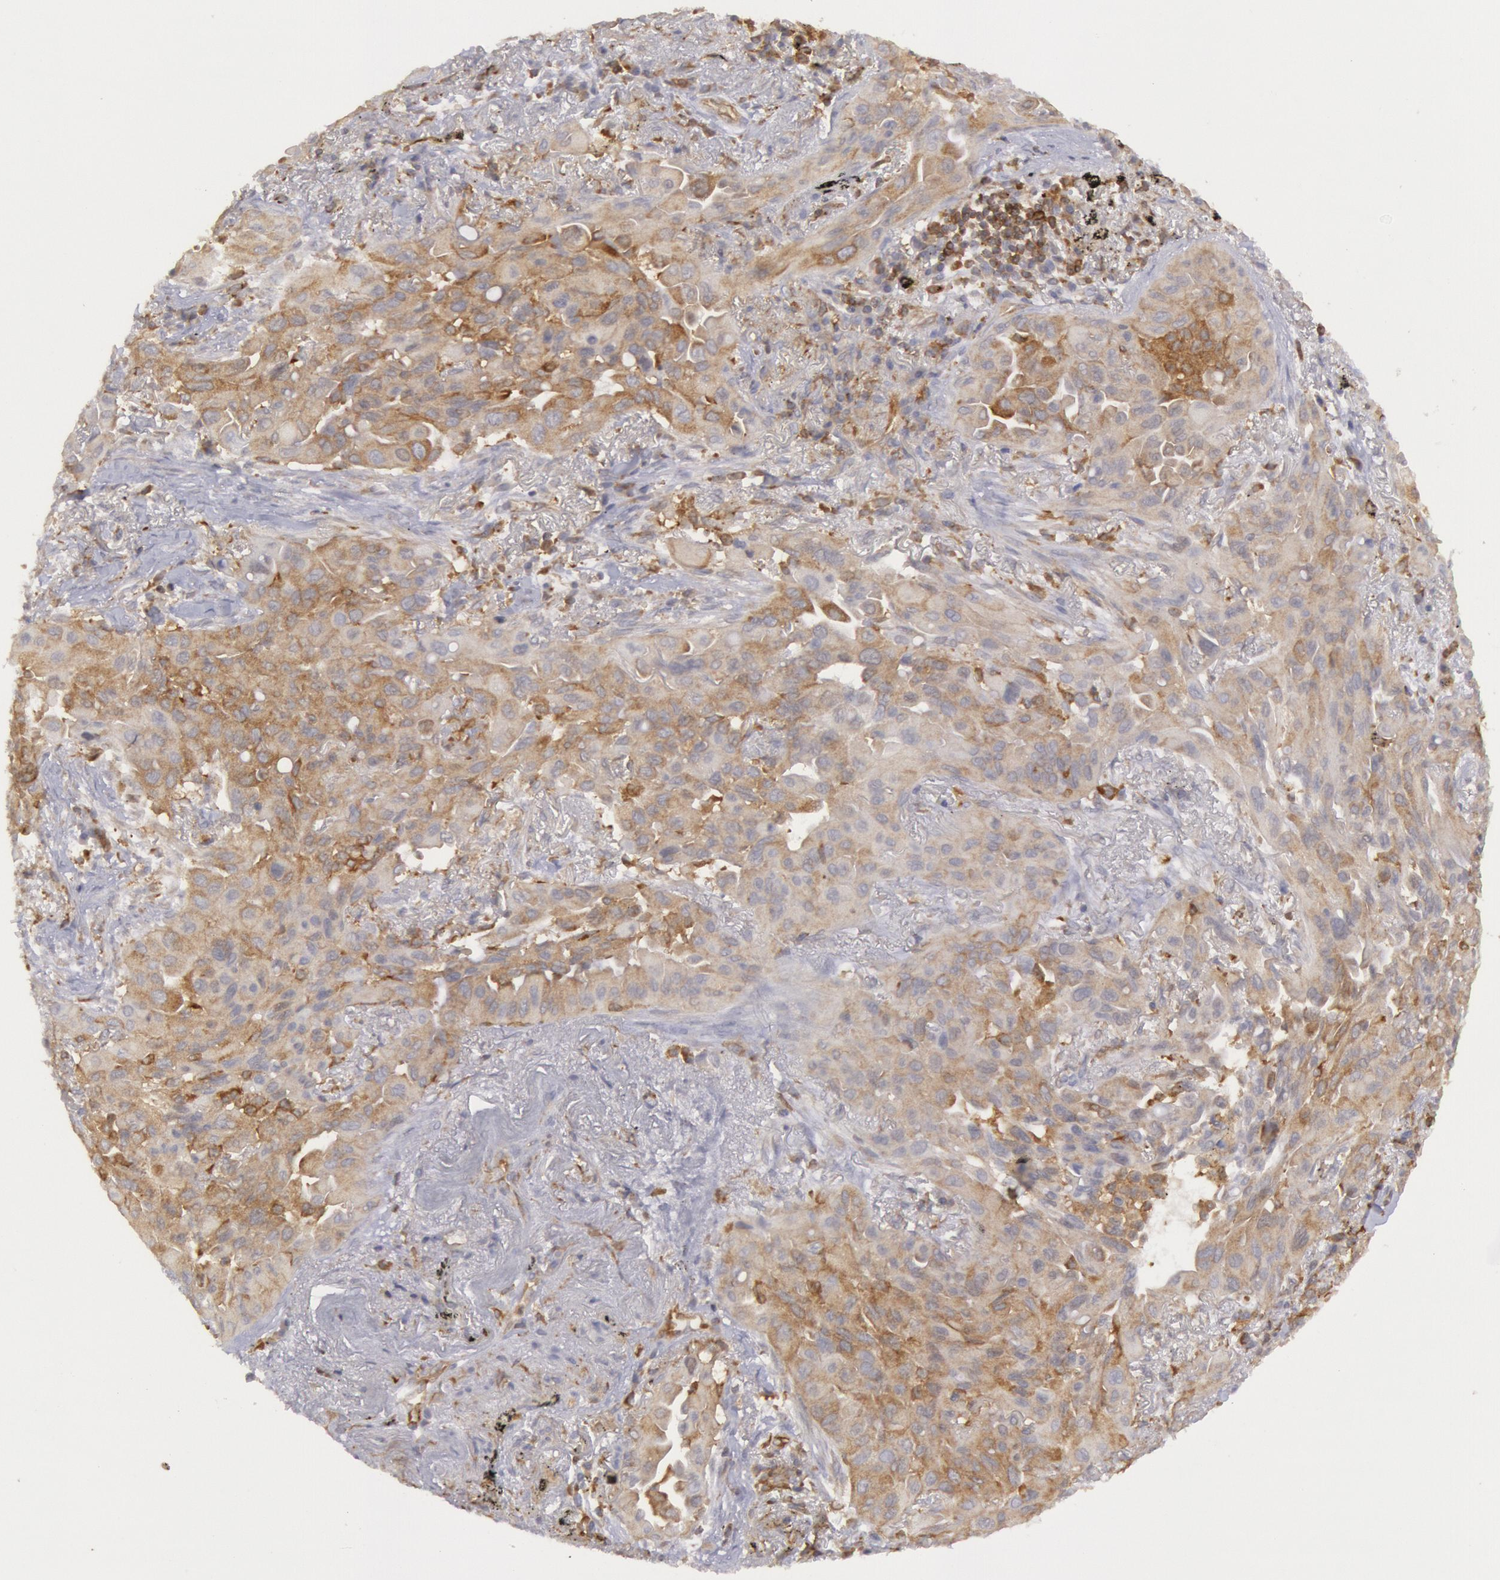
{"staining": {"intensity": "moderate", "quantity": ">75%", "location": "cytoplasmic/membranous"}, "tissue": "lung cancer", "cell_type": "Tumor cells", "image_type": "cancer", "snomed": [{"axis": "morphology", "description": "Adenocarcinoma, NOS"}, {"axis": "topography", "description": "Lung"}], "caption": "Immunohistochemistry (DAB) staining of human lung cancer (adenocarcinoma) displays moderate cytoplasmic/membranous protein expression in approximately >75% of tumor cells.", "gene": "IKBKB", "patient": {"sex": "male", "age": 68}}